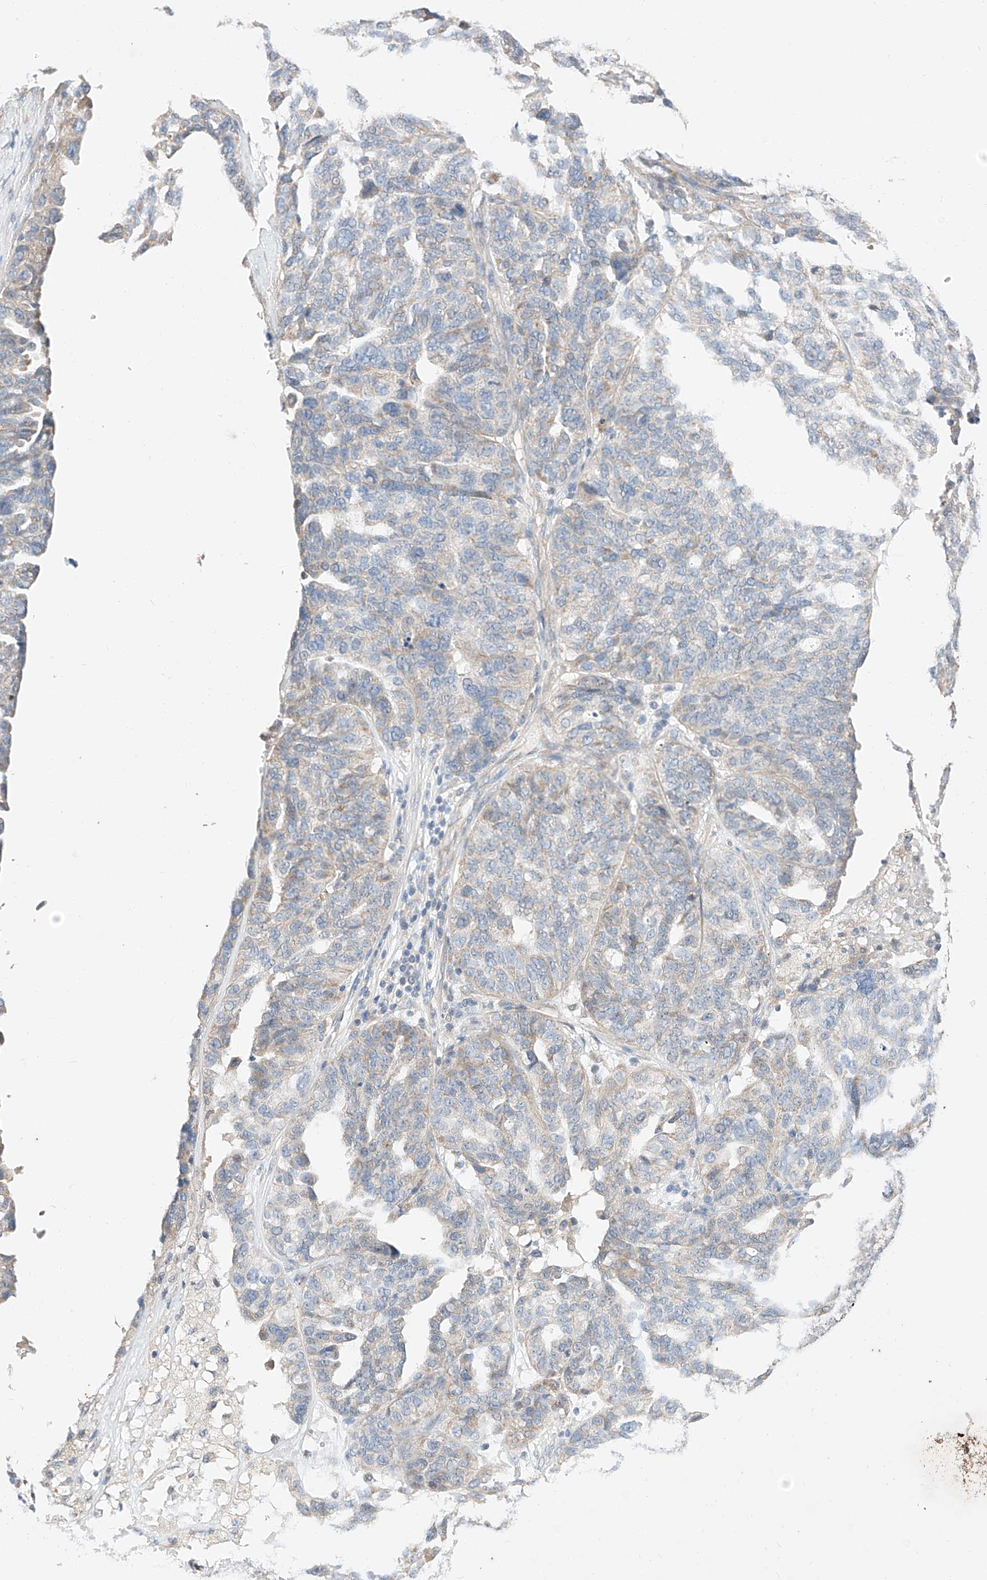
{"staining": {"intensity": "weak", "quantity": "<25%", "location": "cytoplasmic/membranous"}, "tissue": "ovarian cancer", "cell_type": "Tumor cells", "image_type": "cancer", "snomed": [{"axis": "morphology", "description": "Cystadenocarcinoma, serous, NOS"}, {"axis": "topography", "description": "Ovary"}], "caption": "Tumor cells are negative for protein expression in human serous cystadenocarcinoma (ovarian).", "gene": "C6orf118", "patient": {"sex": "female", "age": 59}}